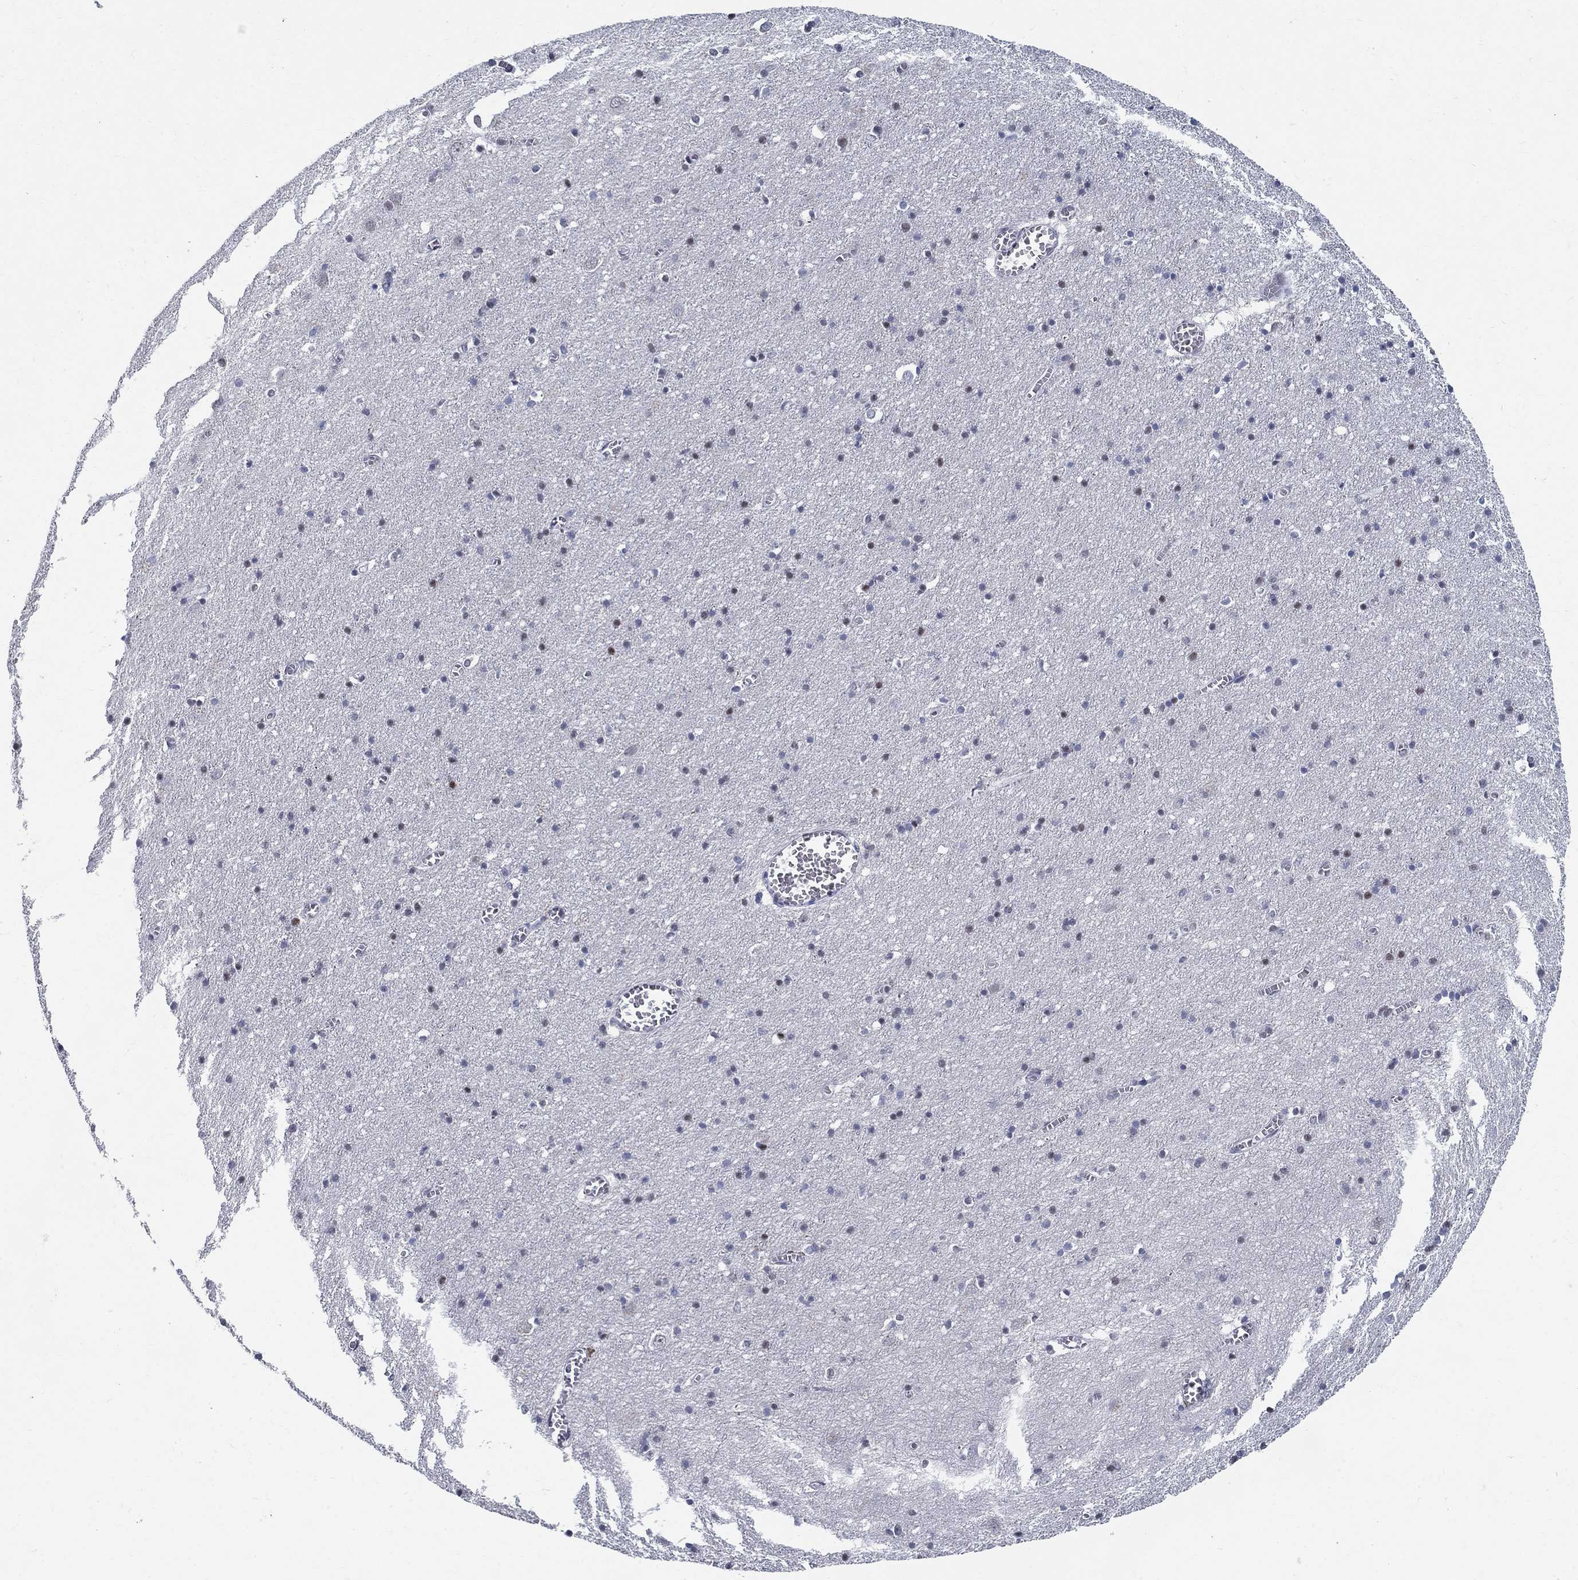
{"staining": {"intensity": "negative", "quantity": "none", "location": "none"}, "tissue": "cerebral cortex", "cell_type": "Endothelial cells", "image_type": "normal", "snomed": [{"axis": "morphology", "description": "Normal tissue, NOS"}, {"axis": "topography", "description": "Cerebral cortex"}], "caption": "This is an immunohistochemistry (IHC) image of normal human cerebral cortex. There is no staining in endothelial cells.", "gene": "BHLHE22", "patient": {"sex": "male", "age": 70}}